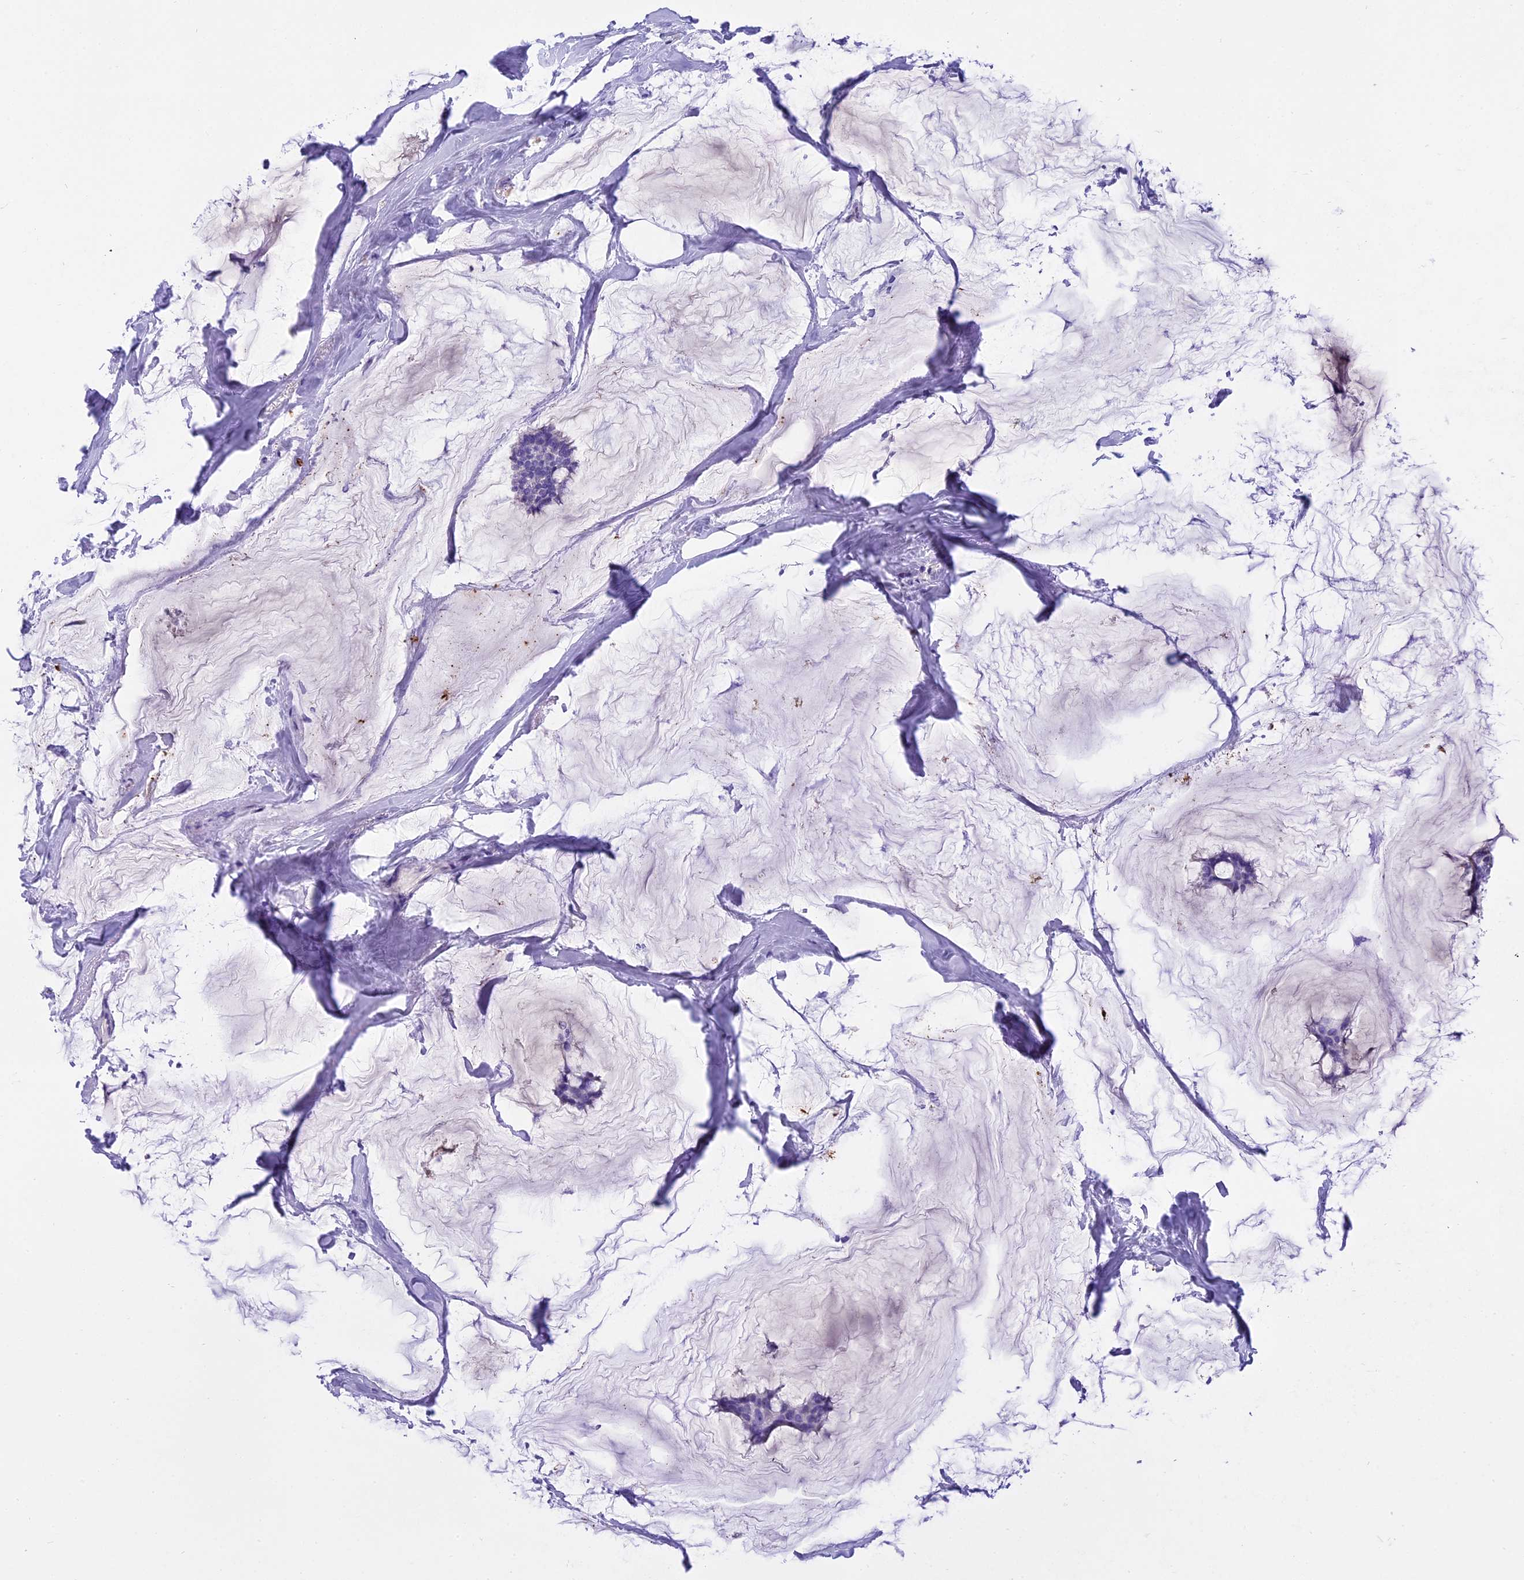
{"staining": {"intensity": "negative", "quantity": "none", "location": "none"}, "tissue": "breast cancer", "cell_type": "Tumor cells", "image_type": "cancer", "snomed": [{"axis": "morphology", "description": "Duct carcinoma"}, {"axis": "topography", "description": "Breast"}], "caption": "Immunohistochemistry photomicrograph of neoplastic tissue: human breast infiltrating ductal carcinoma stained with DAB reveals no significant protein staining in tumor cells.", "gene": "KCTD14", "patient": {"sex": "female", "age": 93}}